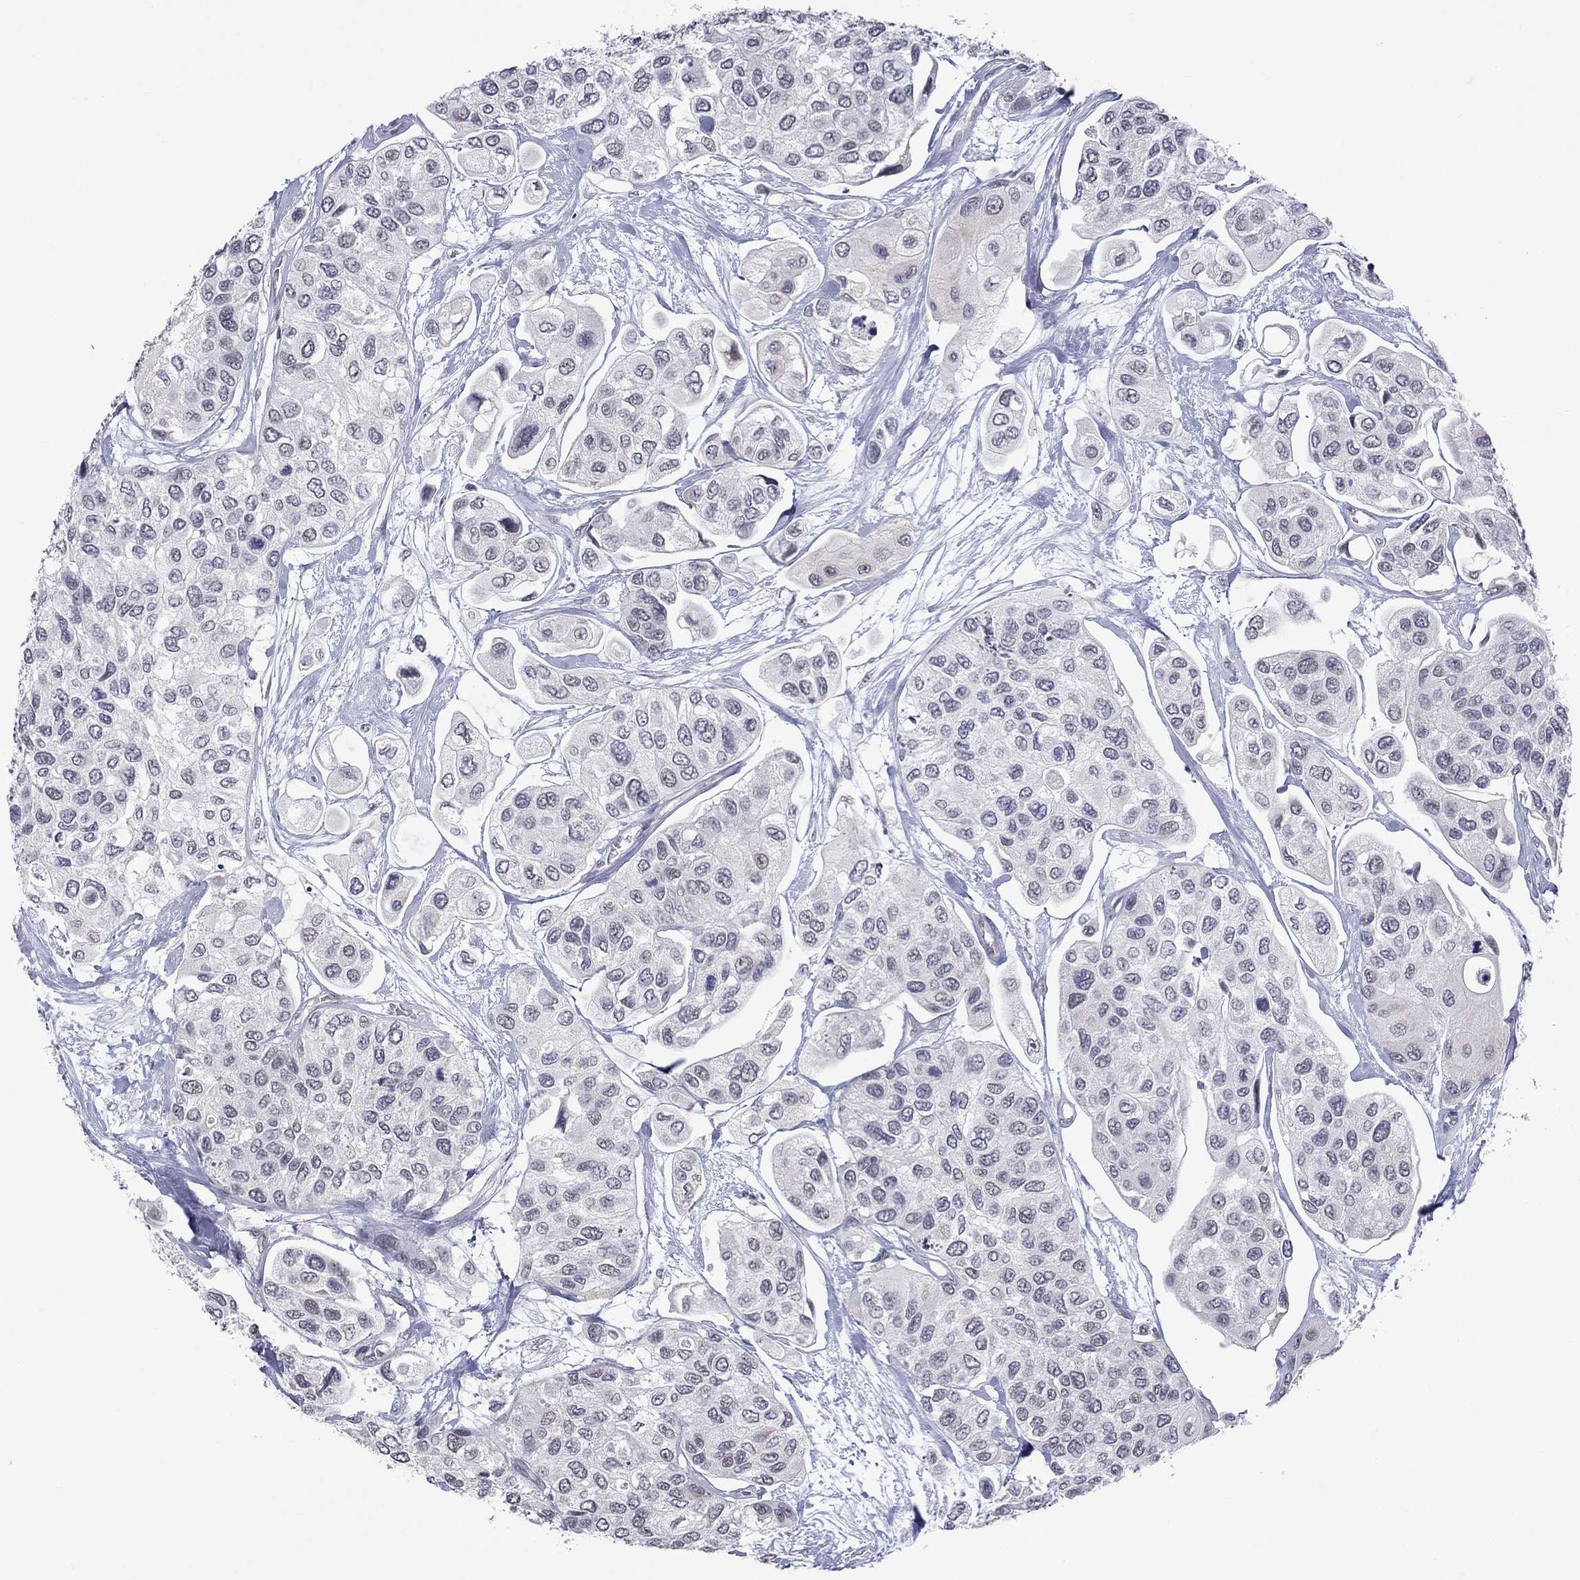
{"staining": {"intensity": "negative", "quantity": "none", "location": "none"}, "tissue": "urothelial cancer", "cell_type": "Tumor cells", "image_type": "cancer", "snomed": [{"axis": "morphology", "description": "Urothelial carcinoma, High grade"}, {"axis": "topography", "description": "Urinary bladder"}], "caption": "There is no significant positivity in tumor cells of high-grade urothelial carcinoma.", "gene": "TMEM143", "patient": {"sex": "male", "age": 77}}